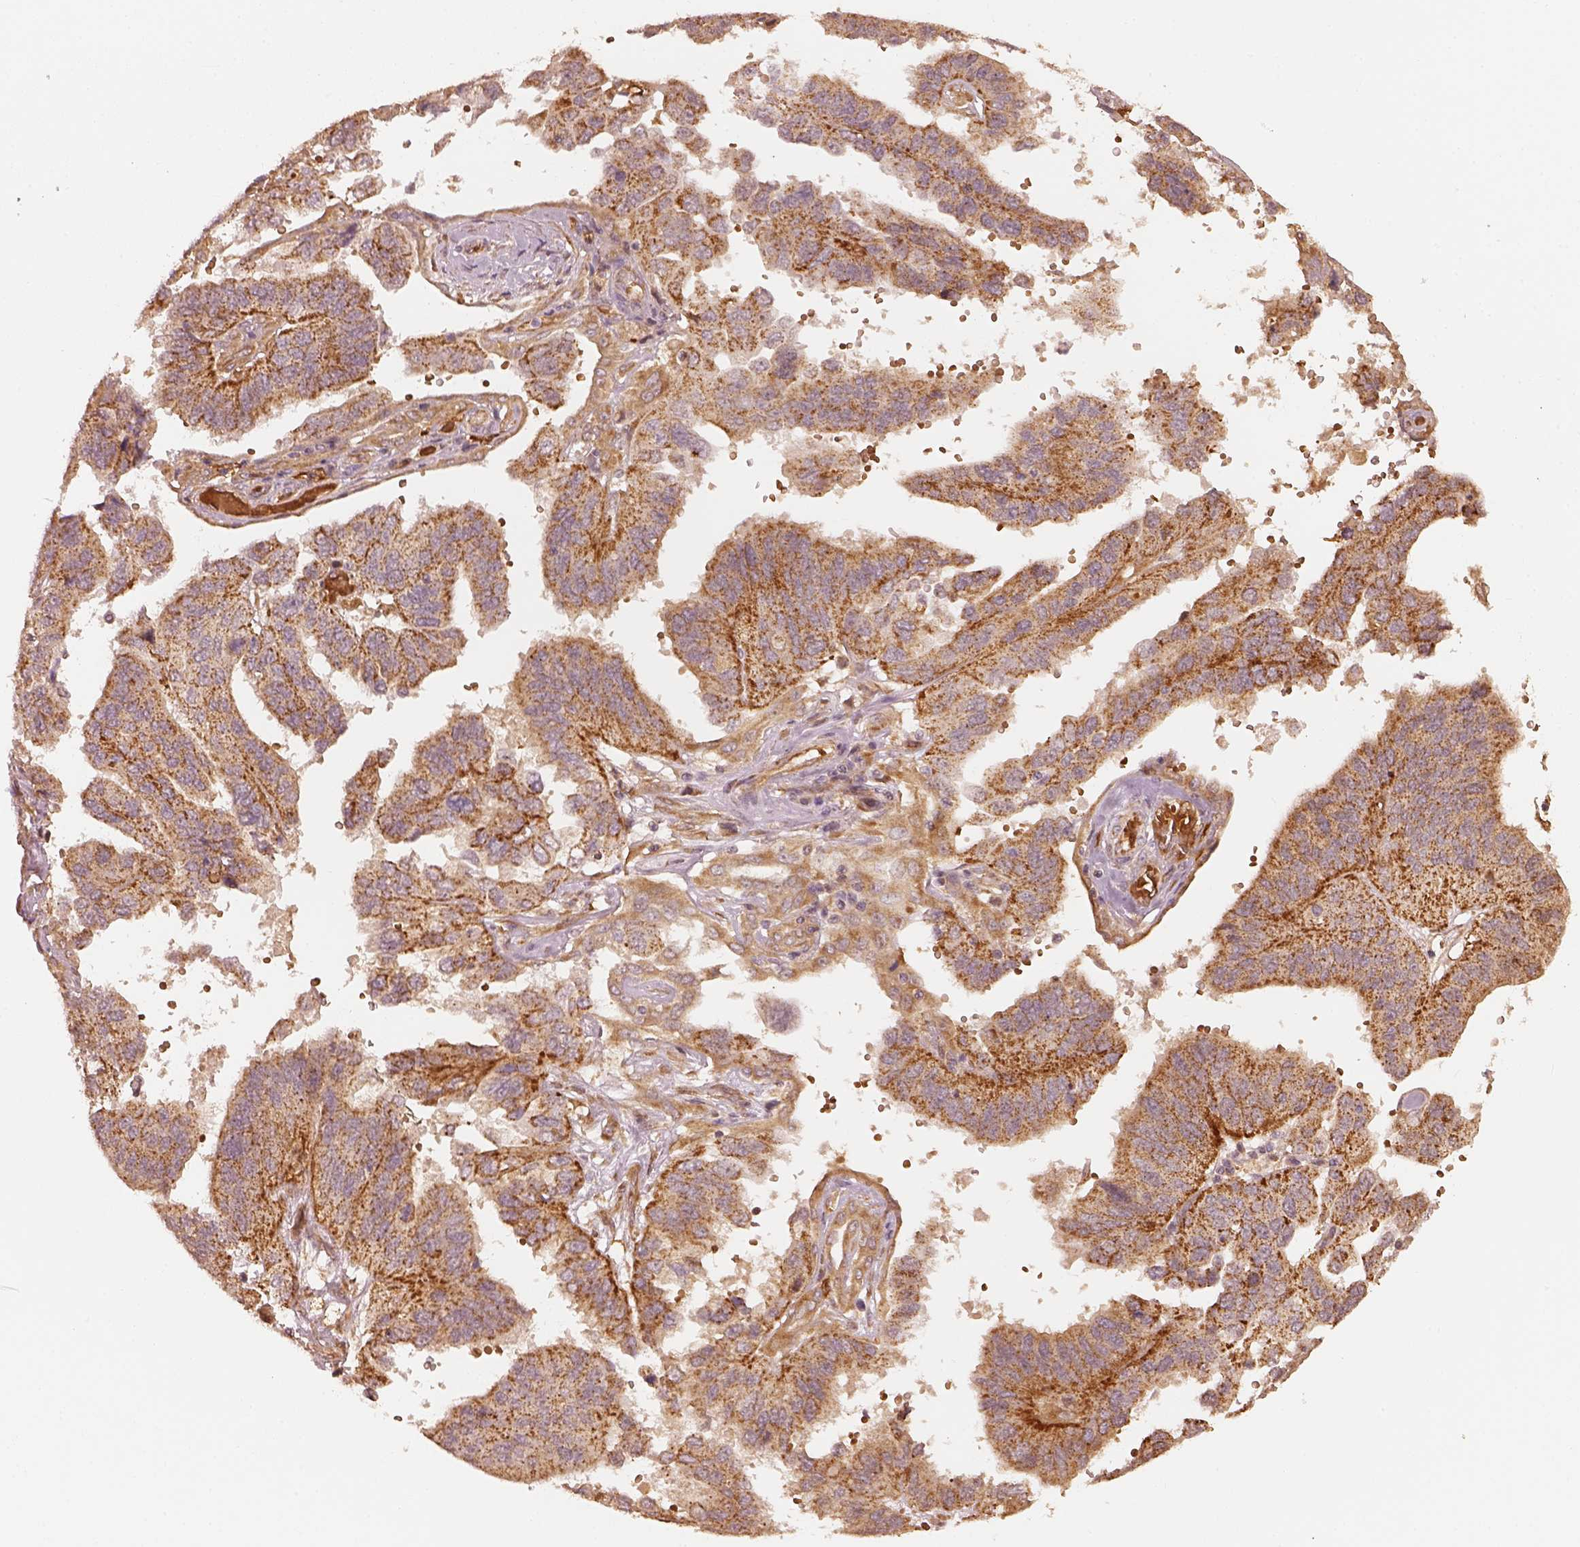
{"staining": {"intensity": "moderate", "quantity": ">75%", "location": "cytoplasmic/membranous"}, "tissue": "ovarian cancer", "cell_type": "Tumor cells", "image_type": "cancer", "snomed": [{"axis": "morphology", "description": "Cystadenocarcinoma, serous, NOS"}, {"axis": "topography", "description": "Ovary"}], "caption": "Protein expression analysis of human ovarian cancer reveals moderate cytoplasmic/membranous expression in about >75% of tumor cells.", "gene": "FSCN1", "patient": {"sex": "female", "age": 79}}